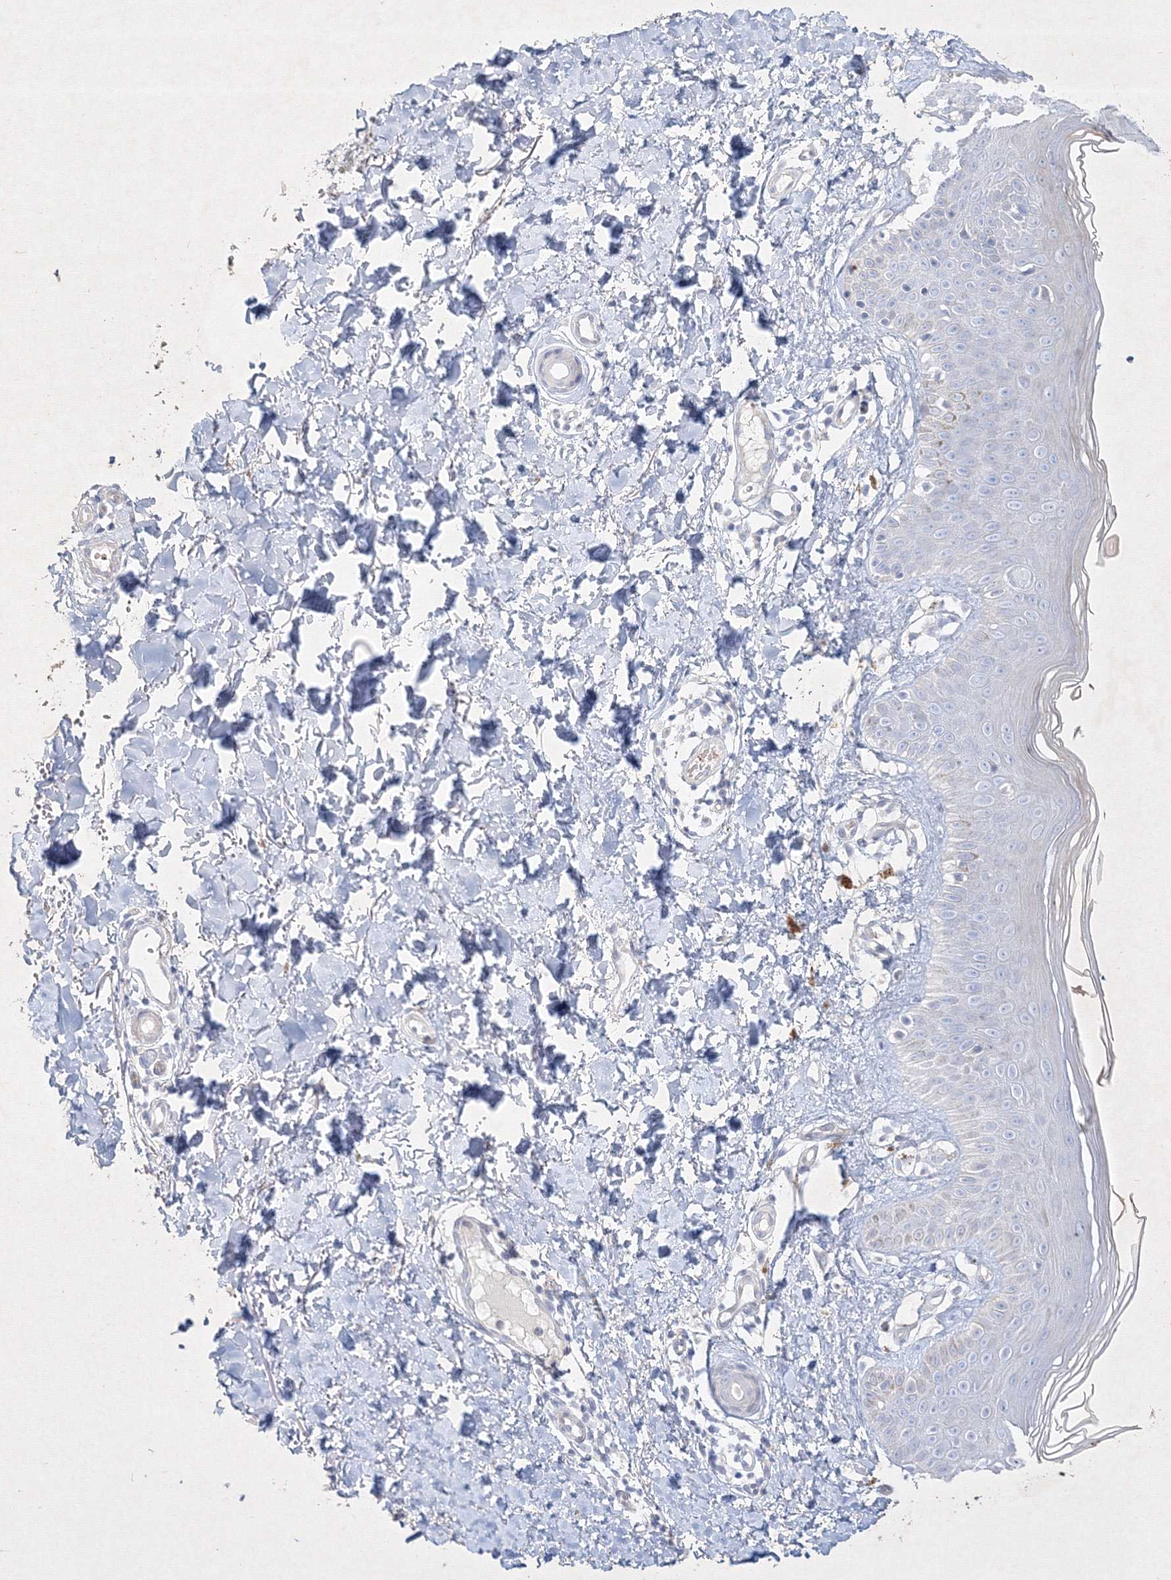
{"staining": {"intensity": "negative", "quantity": "none", "location": "none"}, "tissue": "skin", "cell_type": "Fibroblasts", "image_type": "normal", "snomed": [{"axis": "morphology", "description": "Normal tissue, NOS"}, {"axis": "topography", "description": "Skin"}], "caption": "Immunohistochemistry photomicrograph of benign skin stained for a protein (brown), which exhibits no expression in fibroblasts. The staining is performed using DAB (3,3'-diaminobenzidine) brown chromogen with nuclei counter-stained in using hematoxylin.", "gene": "CXXC4", "patient": {"sex": "male", "age": 52}}